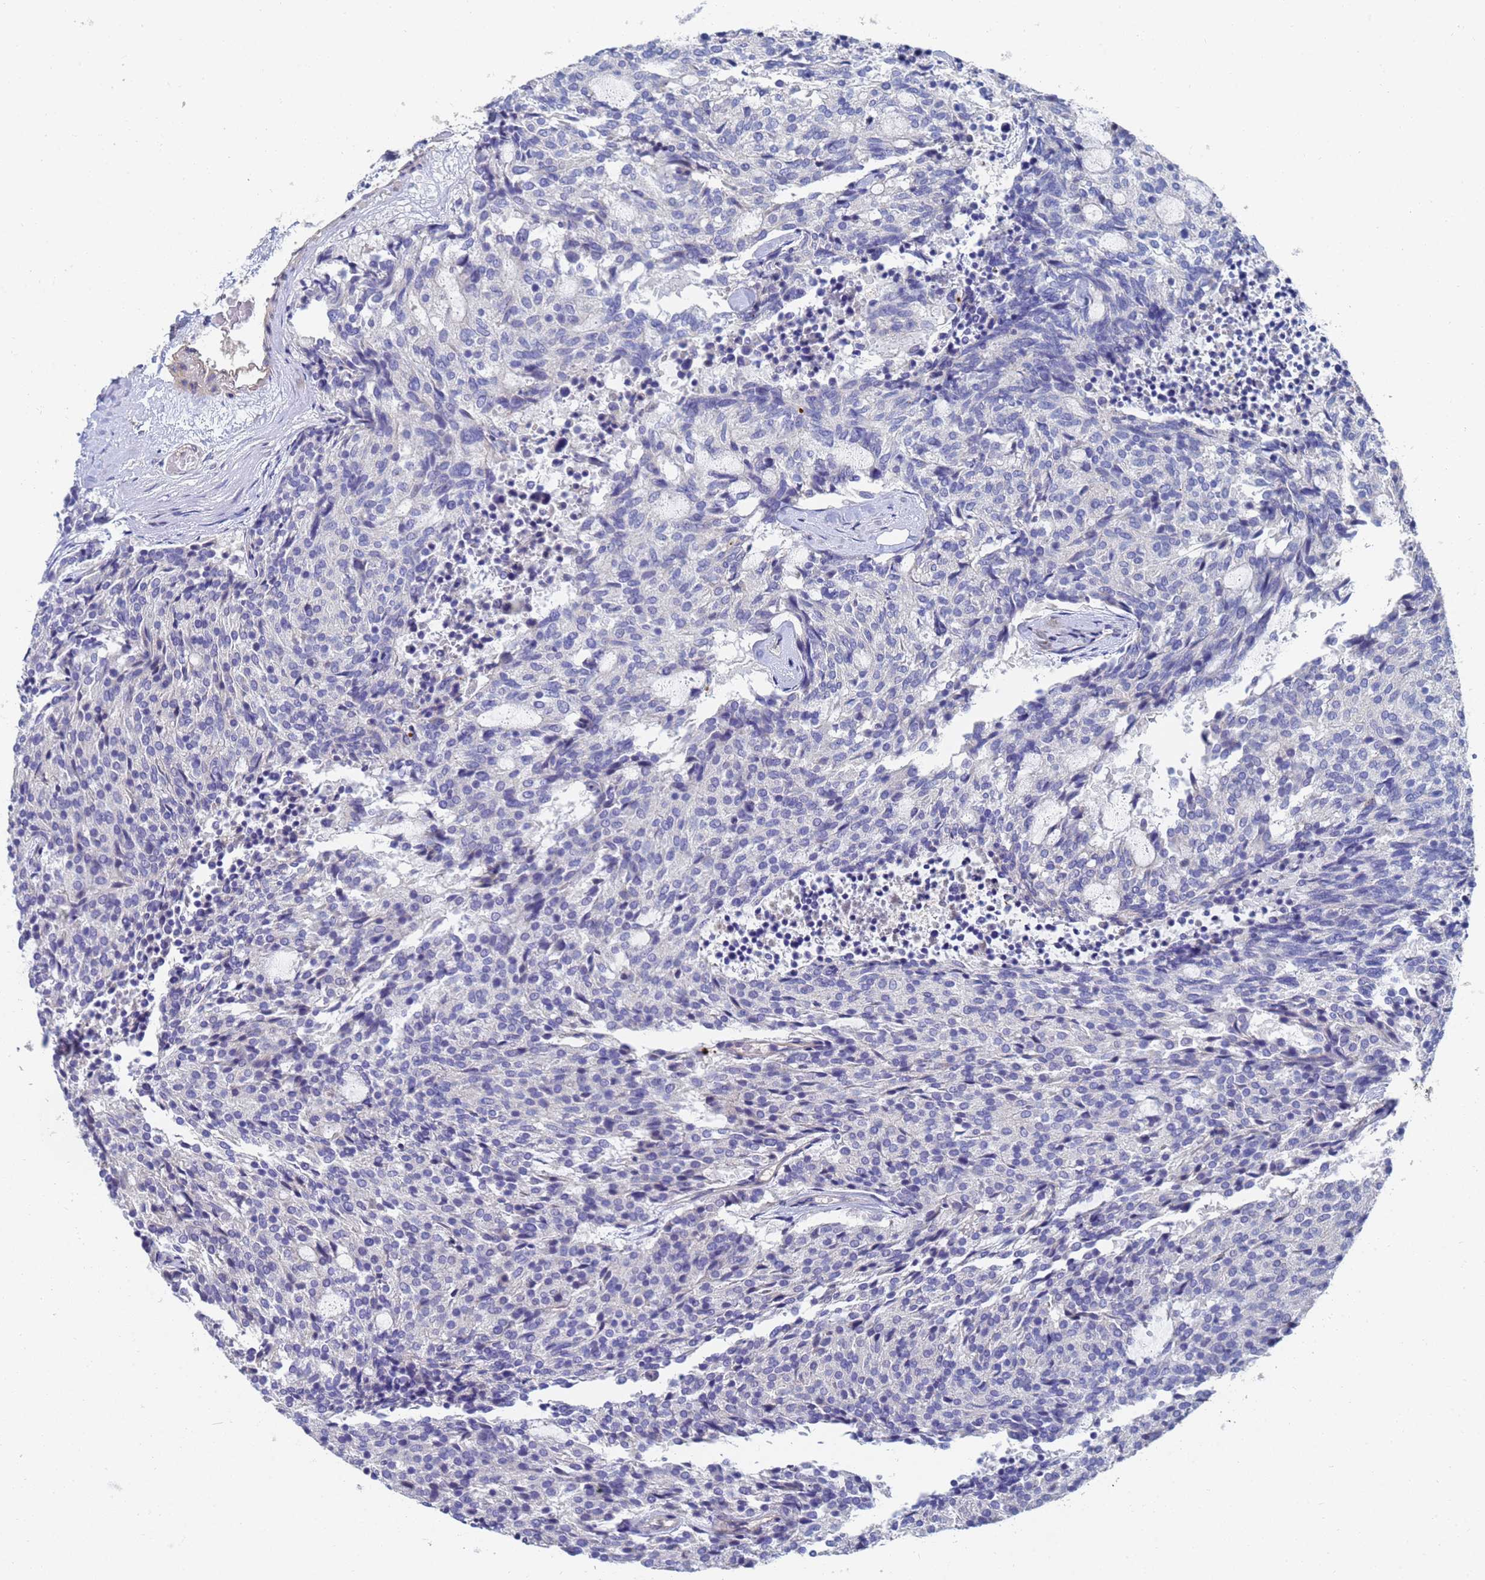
{"staining": {"intensity": "negative", "quantity": "none", "location": "none"}, "tissue": "carcinoid", "cell_type": "Tumor cells", "image_type": "cancer", "snomed": [{"axis": "morphology", "description": "Carcinoid, malignant, NOS"}, {"axis": "topography", "description": "Pancreas"}], "caption": "High power microscopy photomicrograph of an immunohistochemistry micrograph of carcinoid, revealing no significant staining in tumor cells. (Stains: DAB (3,3'-diaminobenzidine) immunohistochemistry with hematoxylin counter stain, Microscopy: brightfield microscopy at high magnification).", "gene": "LBX2", "patient": {"sex": "female", "age": 54}}